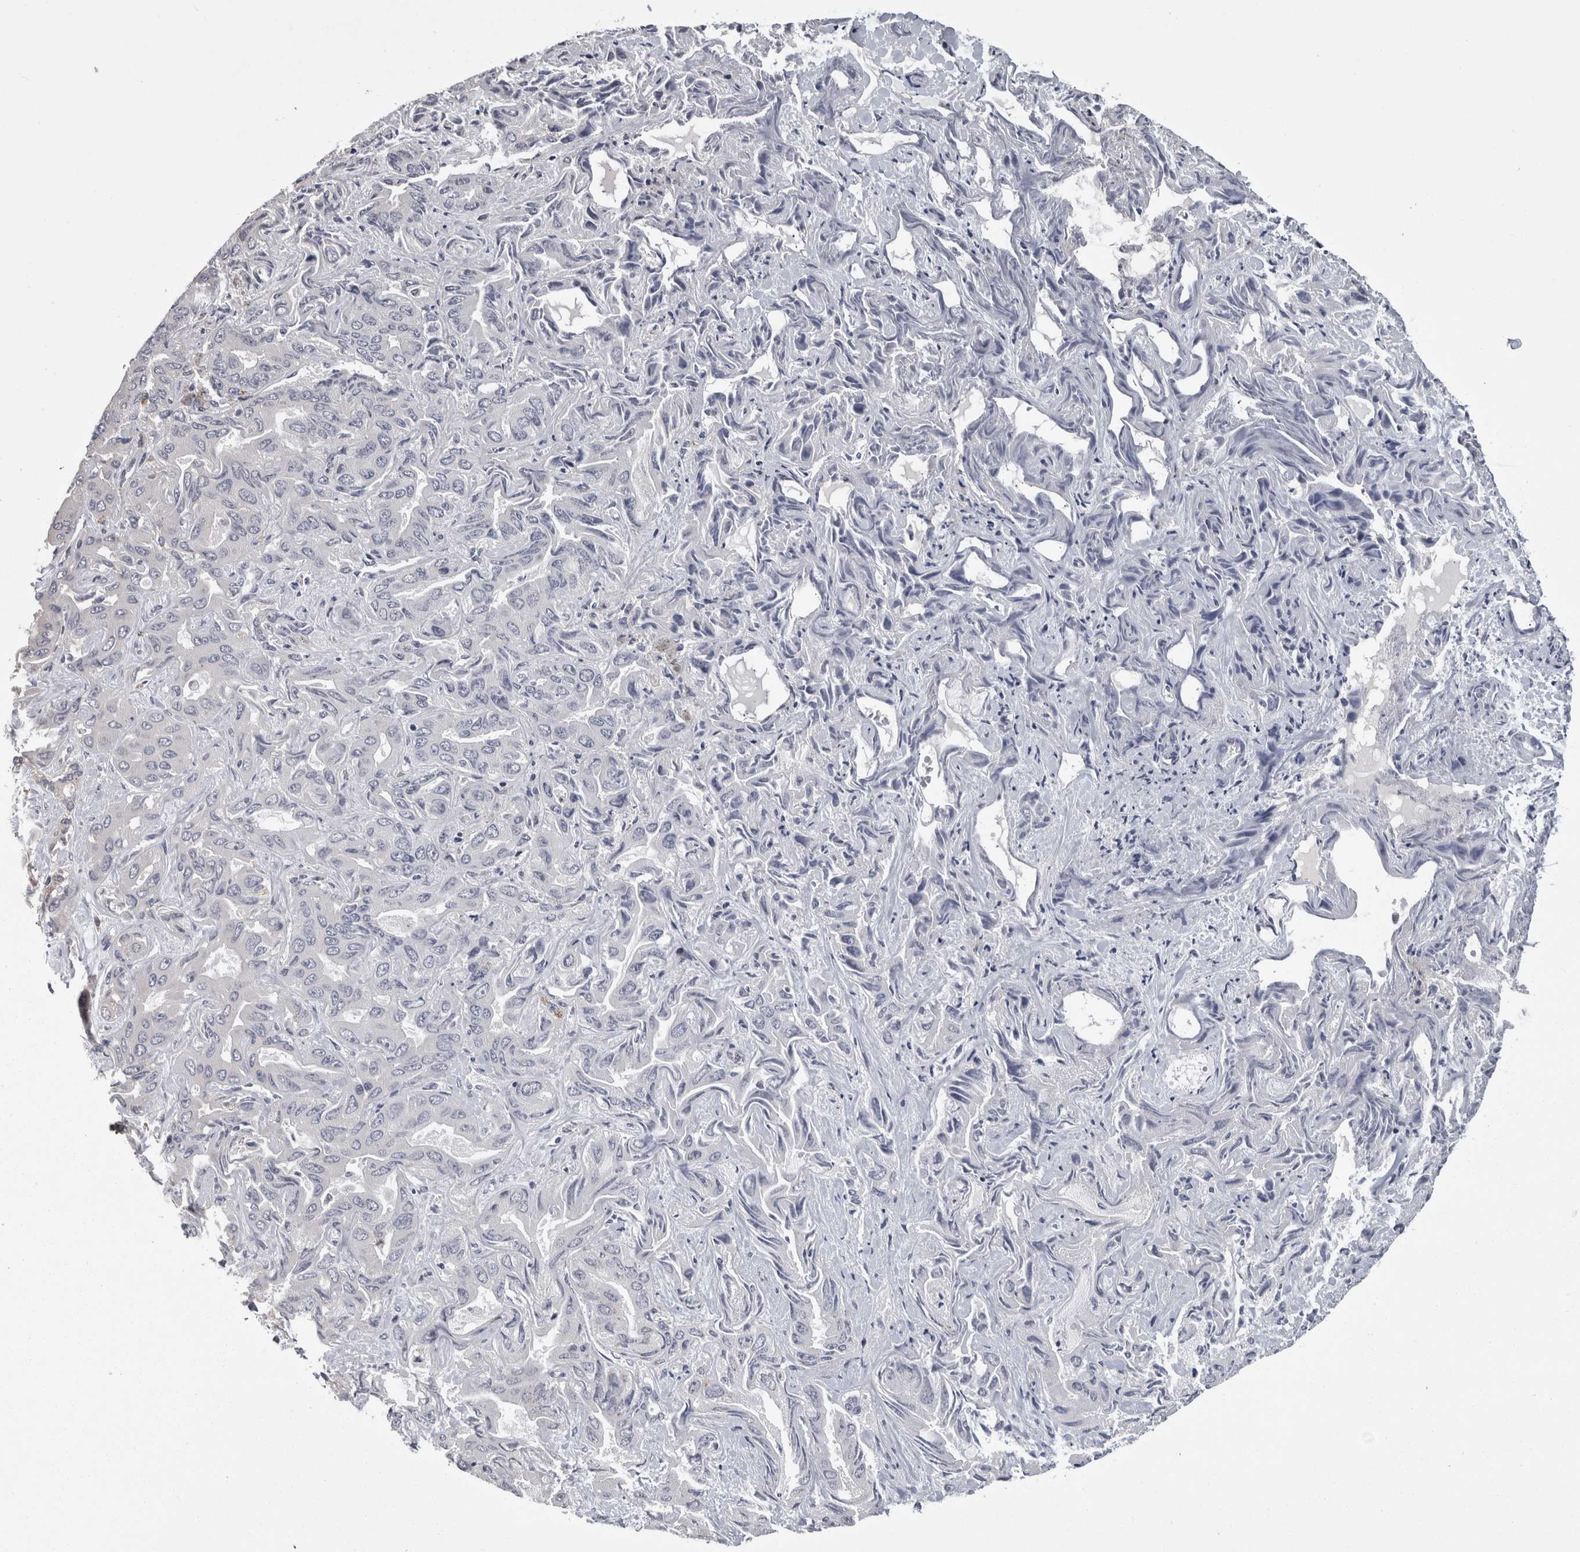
{"staining": {"intensity": "negative", "quantity": "none", "location": "none"}, "tissue": "liver cancer", "cell_type": "Tumor cells", "image_type": "cancer", "snomed": [{"axis": "morphology", "description": "Cholangiocarcinoma"}, {"axis": "topography", "description": "Liver"}], "caption": "Liver cancer stained for a protein using immunohistochemistry displays no expression tumor cells.", "gene": "APRT", "patient": {"sex": "female", "age": 52}}